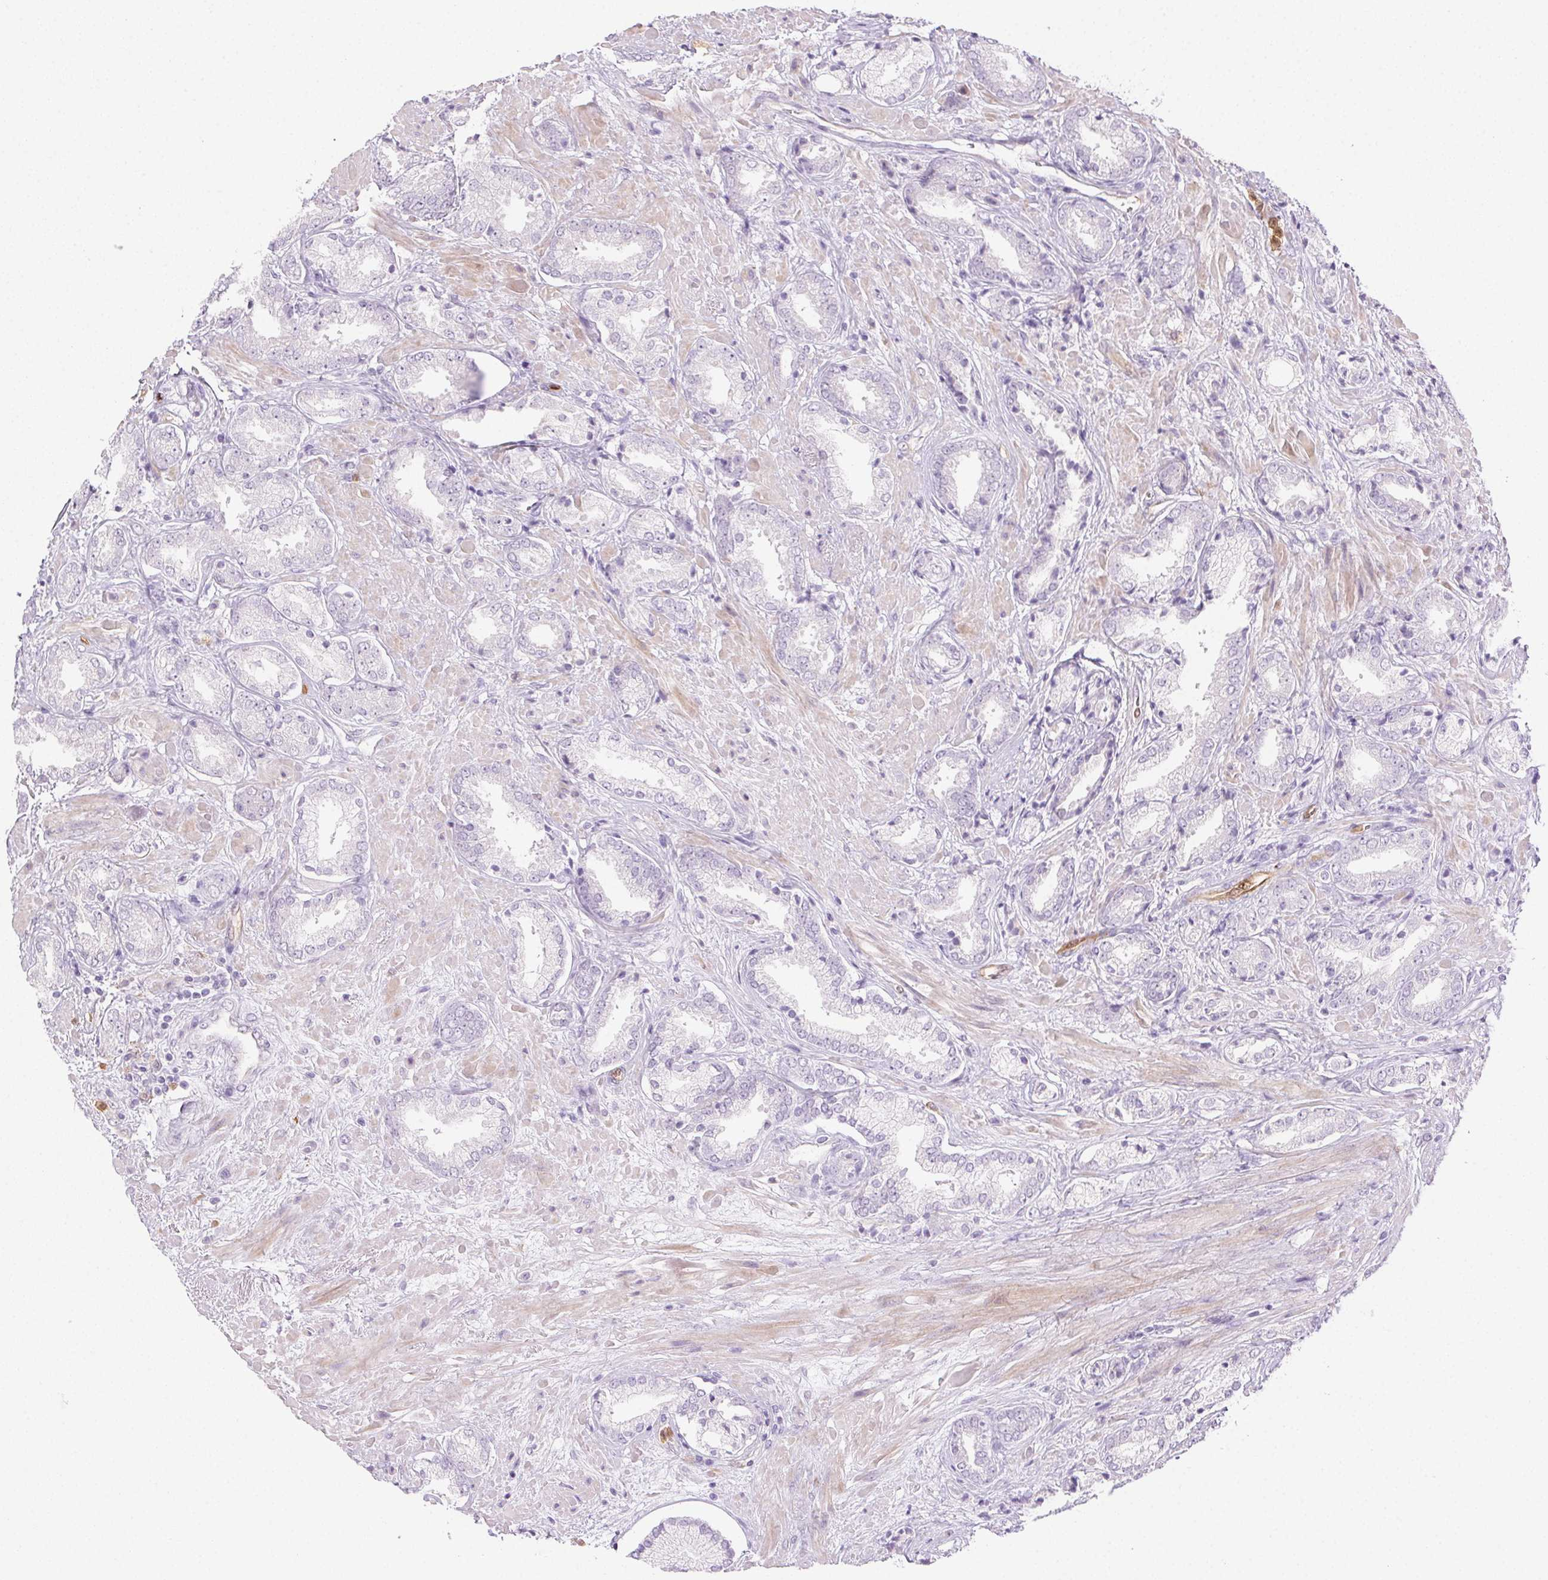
{"staining": {"intensity": "negative", "quantity": "none", "location": "none"}, "tissue": "prostate cancer", "cell_type": "Tumor cells", "image_type": "cancer", "snomed": [{"axis": "morphology", "description": "Adenocarcinoma, High grade"}, {"axis": "topography", "description": "Prostate"}], "caption": "IHC photomicrograph of human prostate high-grade adenocarcinoma stained for a protein (brown), which displays no positivity in tumor cells.", "gene": "TMEM45A", "patient": {"sex": "male", "age": 56}}